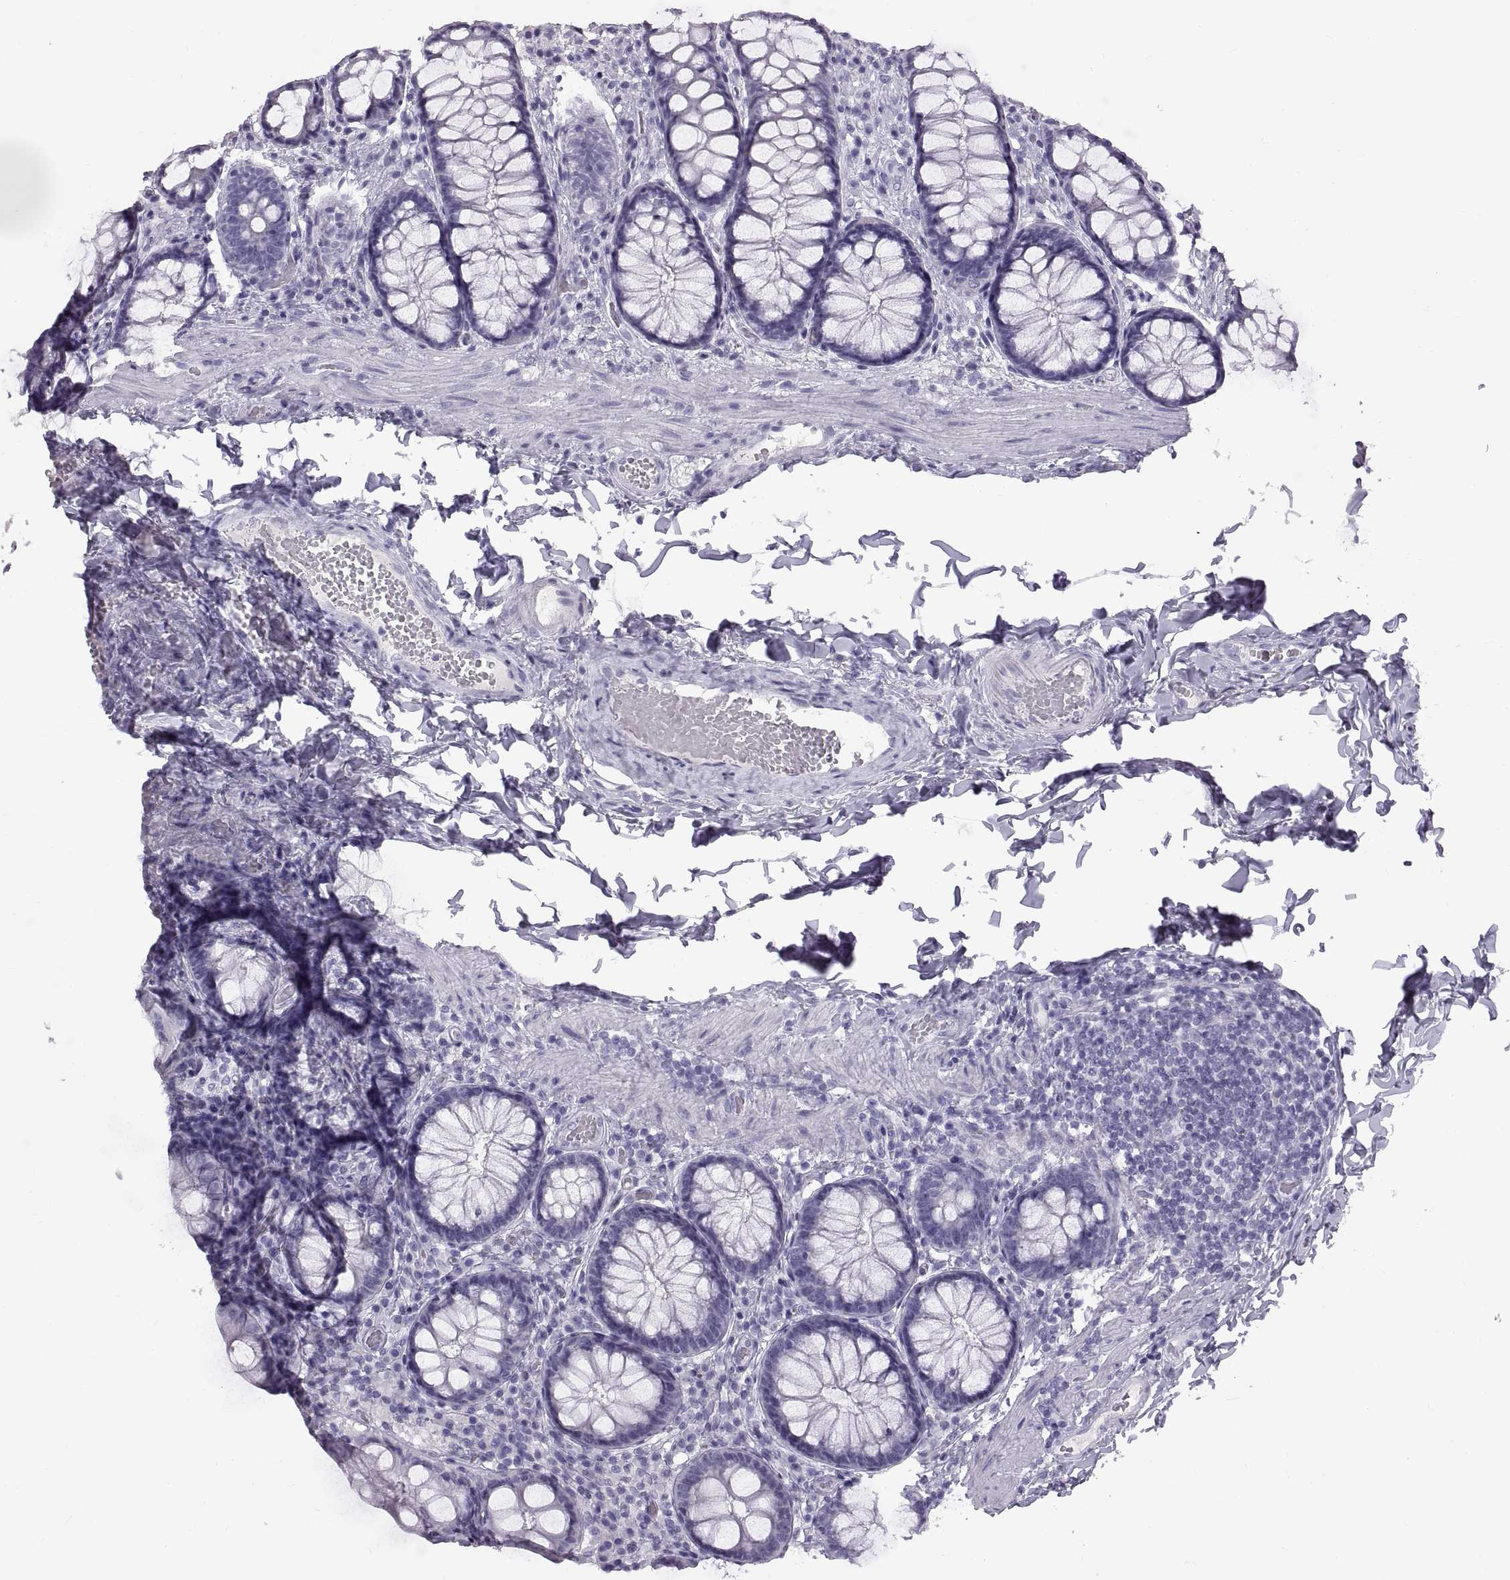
{"staining": {"intensity": "negative", "quantity": "none", "location": "none"}, "tissue": "colon", "cell_type": "Endothelial cells", "image_type": "normal", "snomed": [{"axis": "morphology", "description": "Normal tissue, NOS"}, {"axis": "topography", "description": "Colon"}], "caption": "A high-resolution image shows immunohistochemistry (IHC) staining of benign colon, which reveals no significant staining in endothelial cells.", "gene": "WFDC8", "patient": {"sex": "female", "age": 86}}